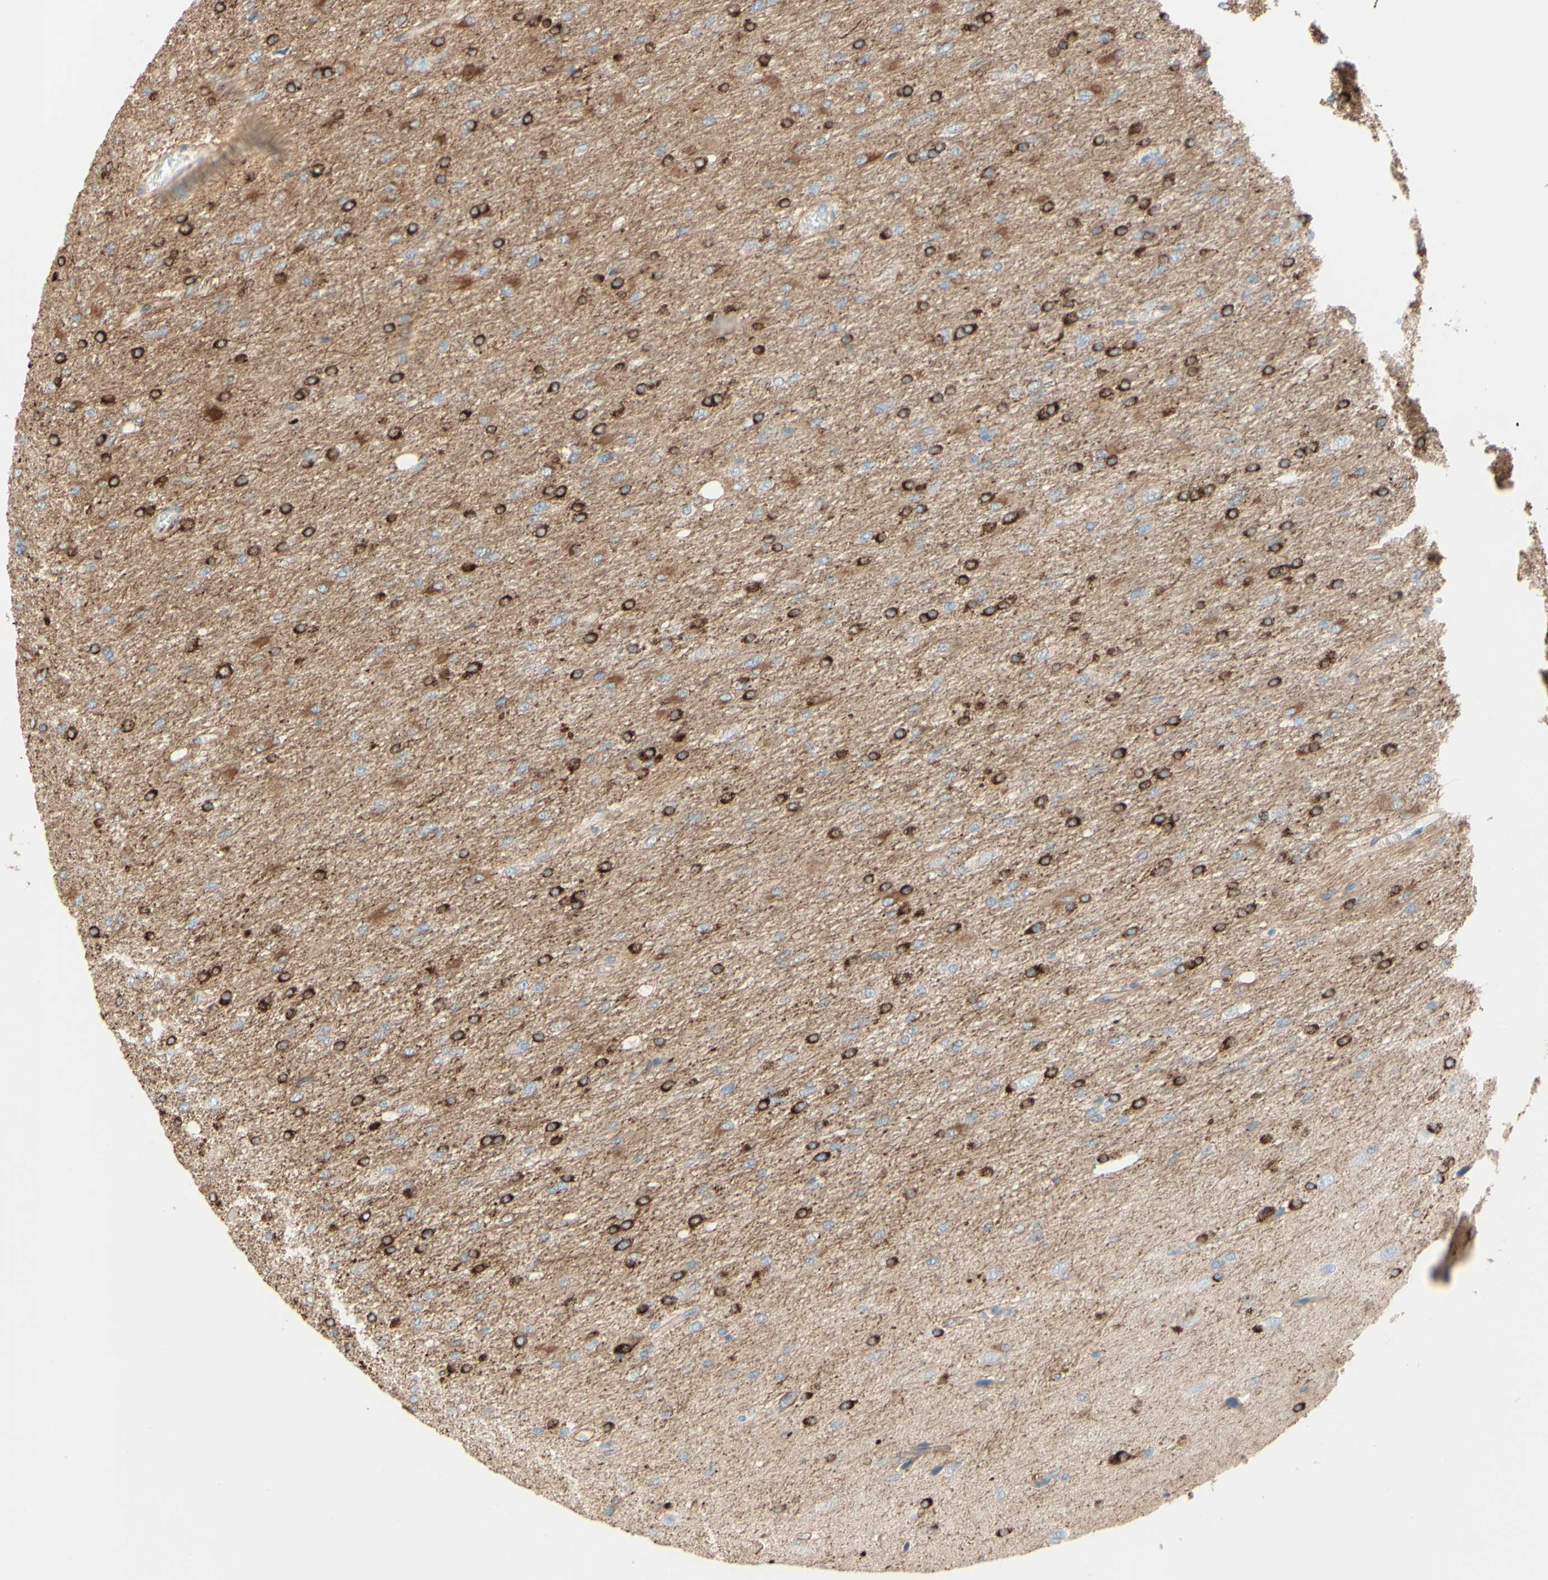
{"staining": {"intensity": "strong", "quantity": "25%-75%", "location": "cytoplasmic/membranous"}, "tissue": "glioma", "cell_type": "Tumor cells", "image_type": "cancer", "snomed": [{"axis": "morphology", "description": "Glioma, malignant, High grade"}, {"axis": "topography", "description": "Cerebral cortex"}], "caption": "Human glioma stained with a brown dye demonstrates strong cytoplasmic/membranous positive expression in approximately 25%-75% of tumor cells.", "gene": "ENDOD1", "patient": {"sex": "female", "age": 36}}